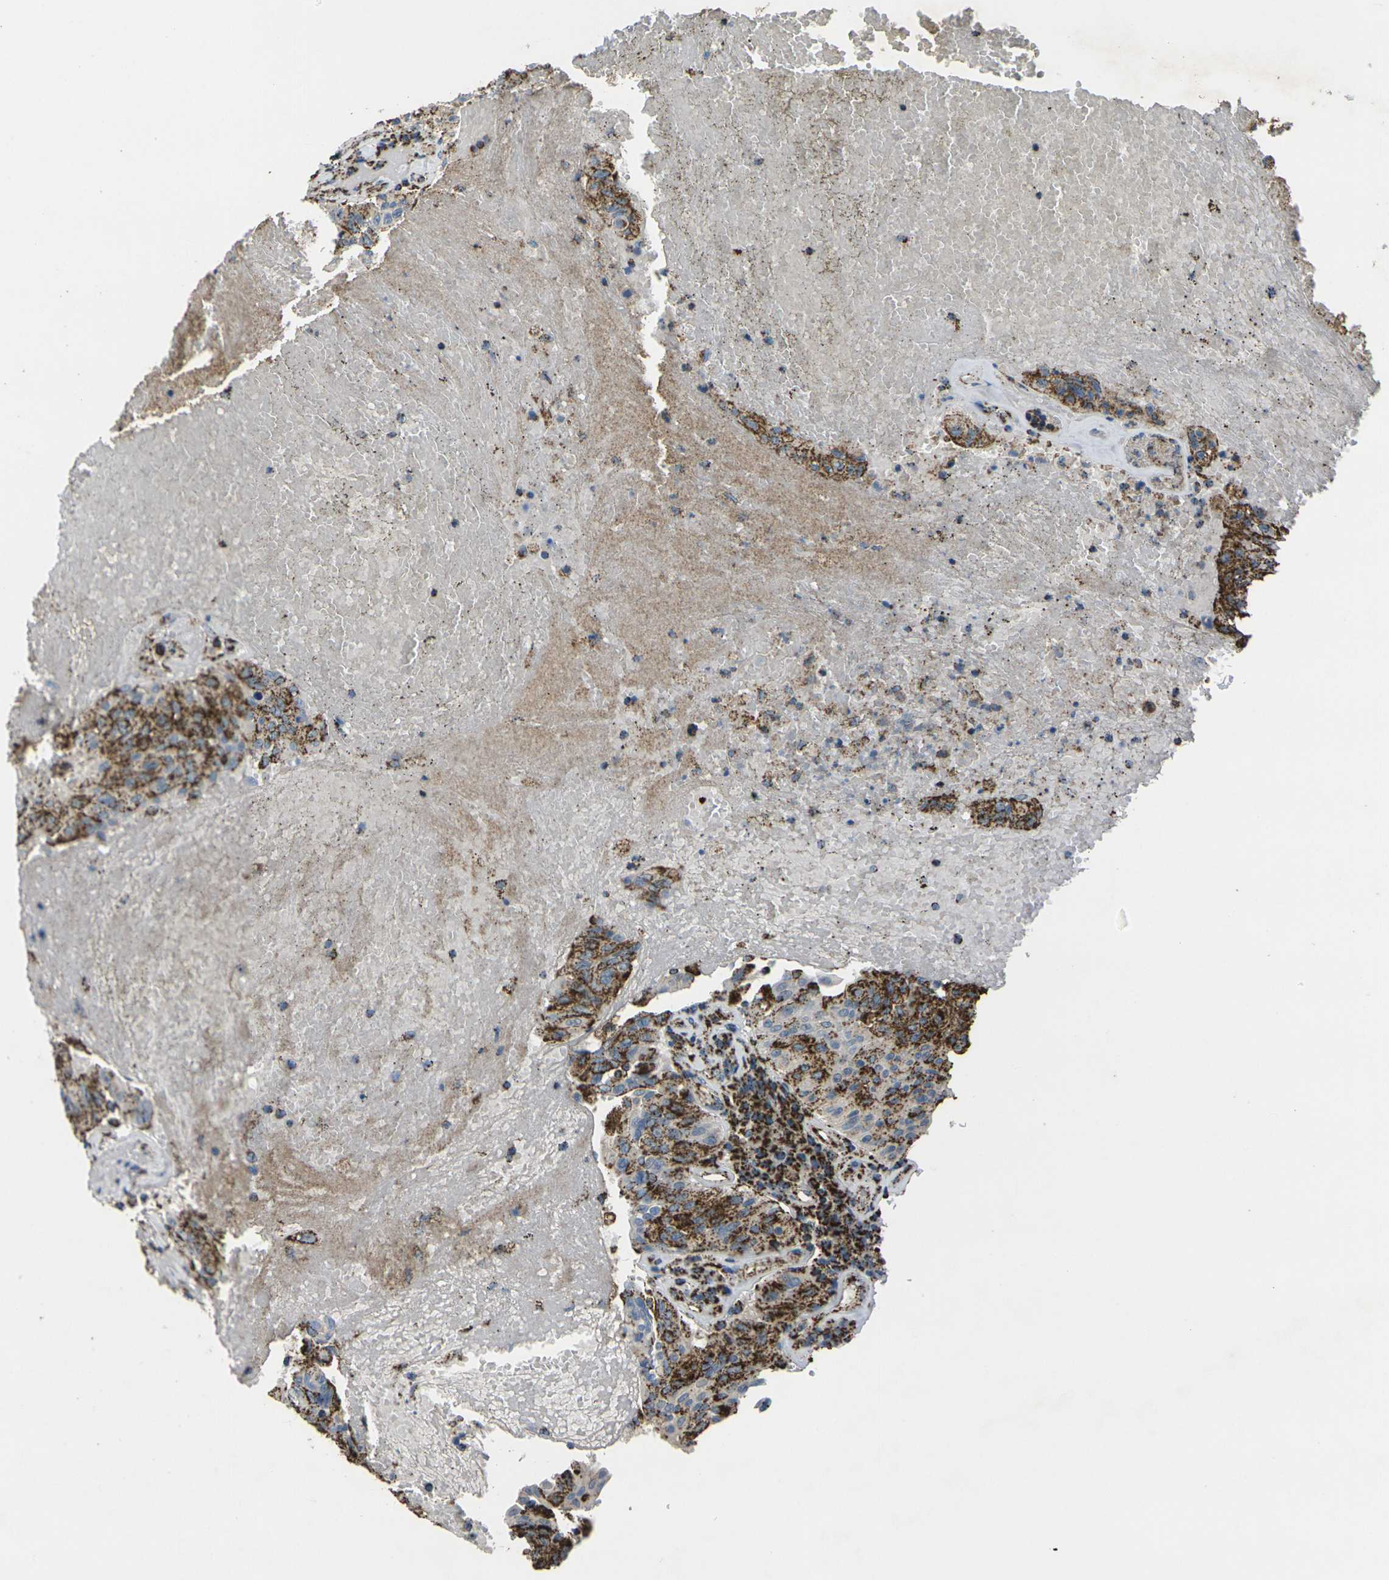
{"staining": {"intensity": "strong", "quantity": ">75%", "location": "cytoplasmic/membranous"}, "tissue": "urothelial cancer", "cell_type": "Tumor cells", "image_type": "cancer", "snomed": [{"axis": "morphology", "description": "Urothelial carcinoma, High grade"}, {"axis": "topography", "description": "Urinary bladder"}], "caption": "Urothelial carcinoma (high-grade) tissue shows strong cytoplasmic/membranous expression in about >75% of tumor cells, visualized by immunohistochemistry. The staining was performed using DAB to visualize the protein expression in brown, while the nuclei were stained in blue with hematoxylin (Magnification: 20x).", "gene": "KLHL5", "patient": {"sex": "male", "age": 66}}